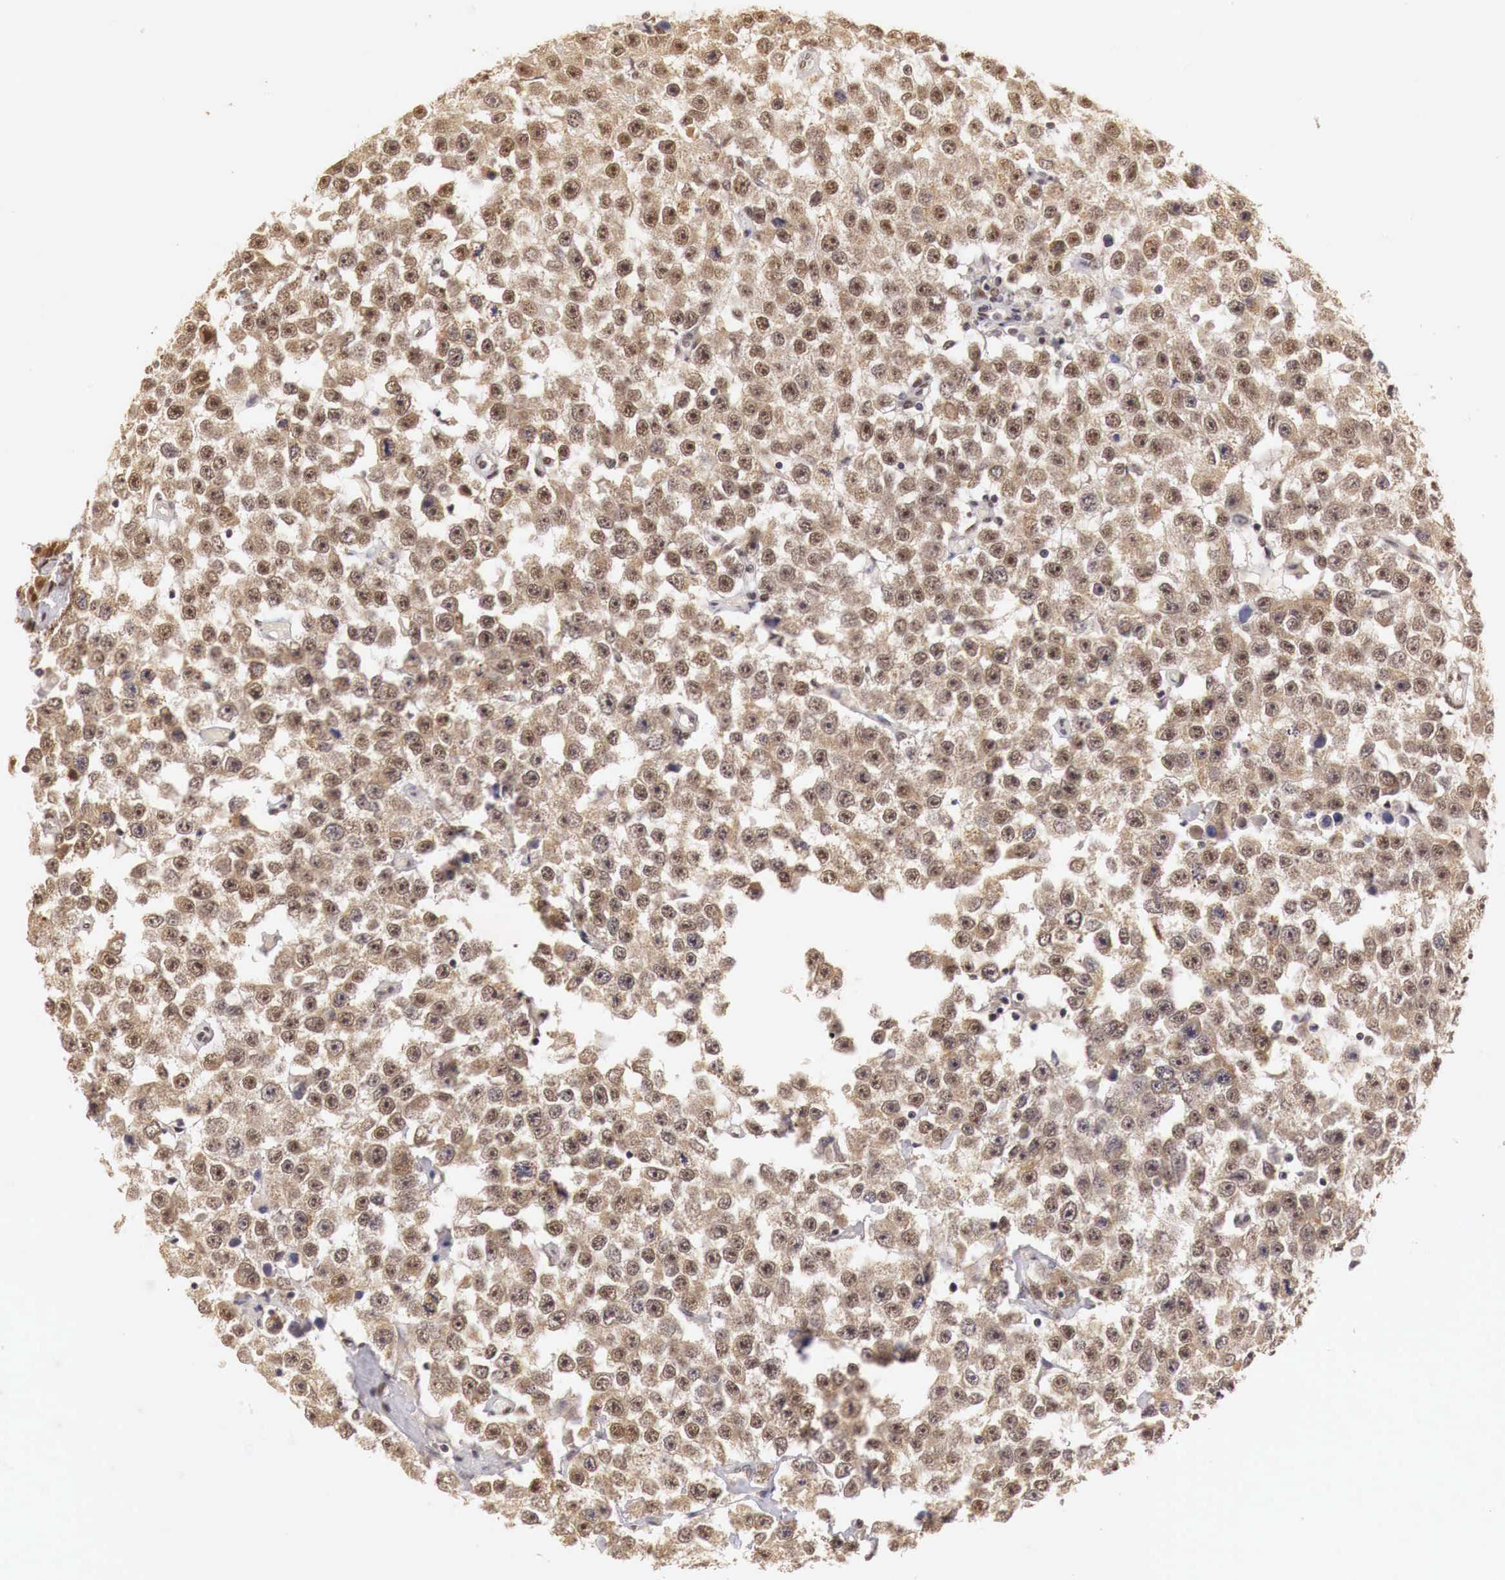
{"staining": {"intensity": "moderate", "quantity": ">75%", "location": "cytoplasmic/membranous,nuclear"}, "tissue": "testis cancer", "cell_type": "Tumor cells", "image_type": "cancer", "snomed": [{"axis": "morphology", "description": "Seminoma, NOS"}, {"axis": "topography", "description": "Testis"}], "caption": "Testis seminoma stained for a protein (brown) exhibits moderate cytoplasmic/membranous and nuclear positive positivity in about >75% of tumor cells.", "gene": "GPKOW", "patient": {"sex": "male", "age": 52}}